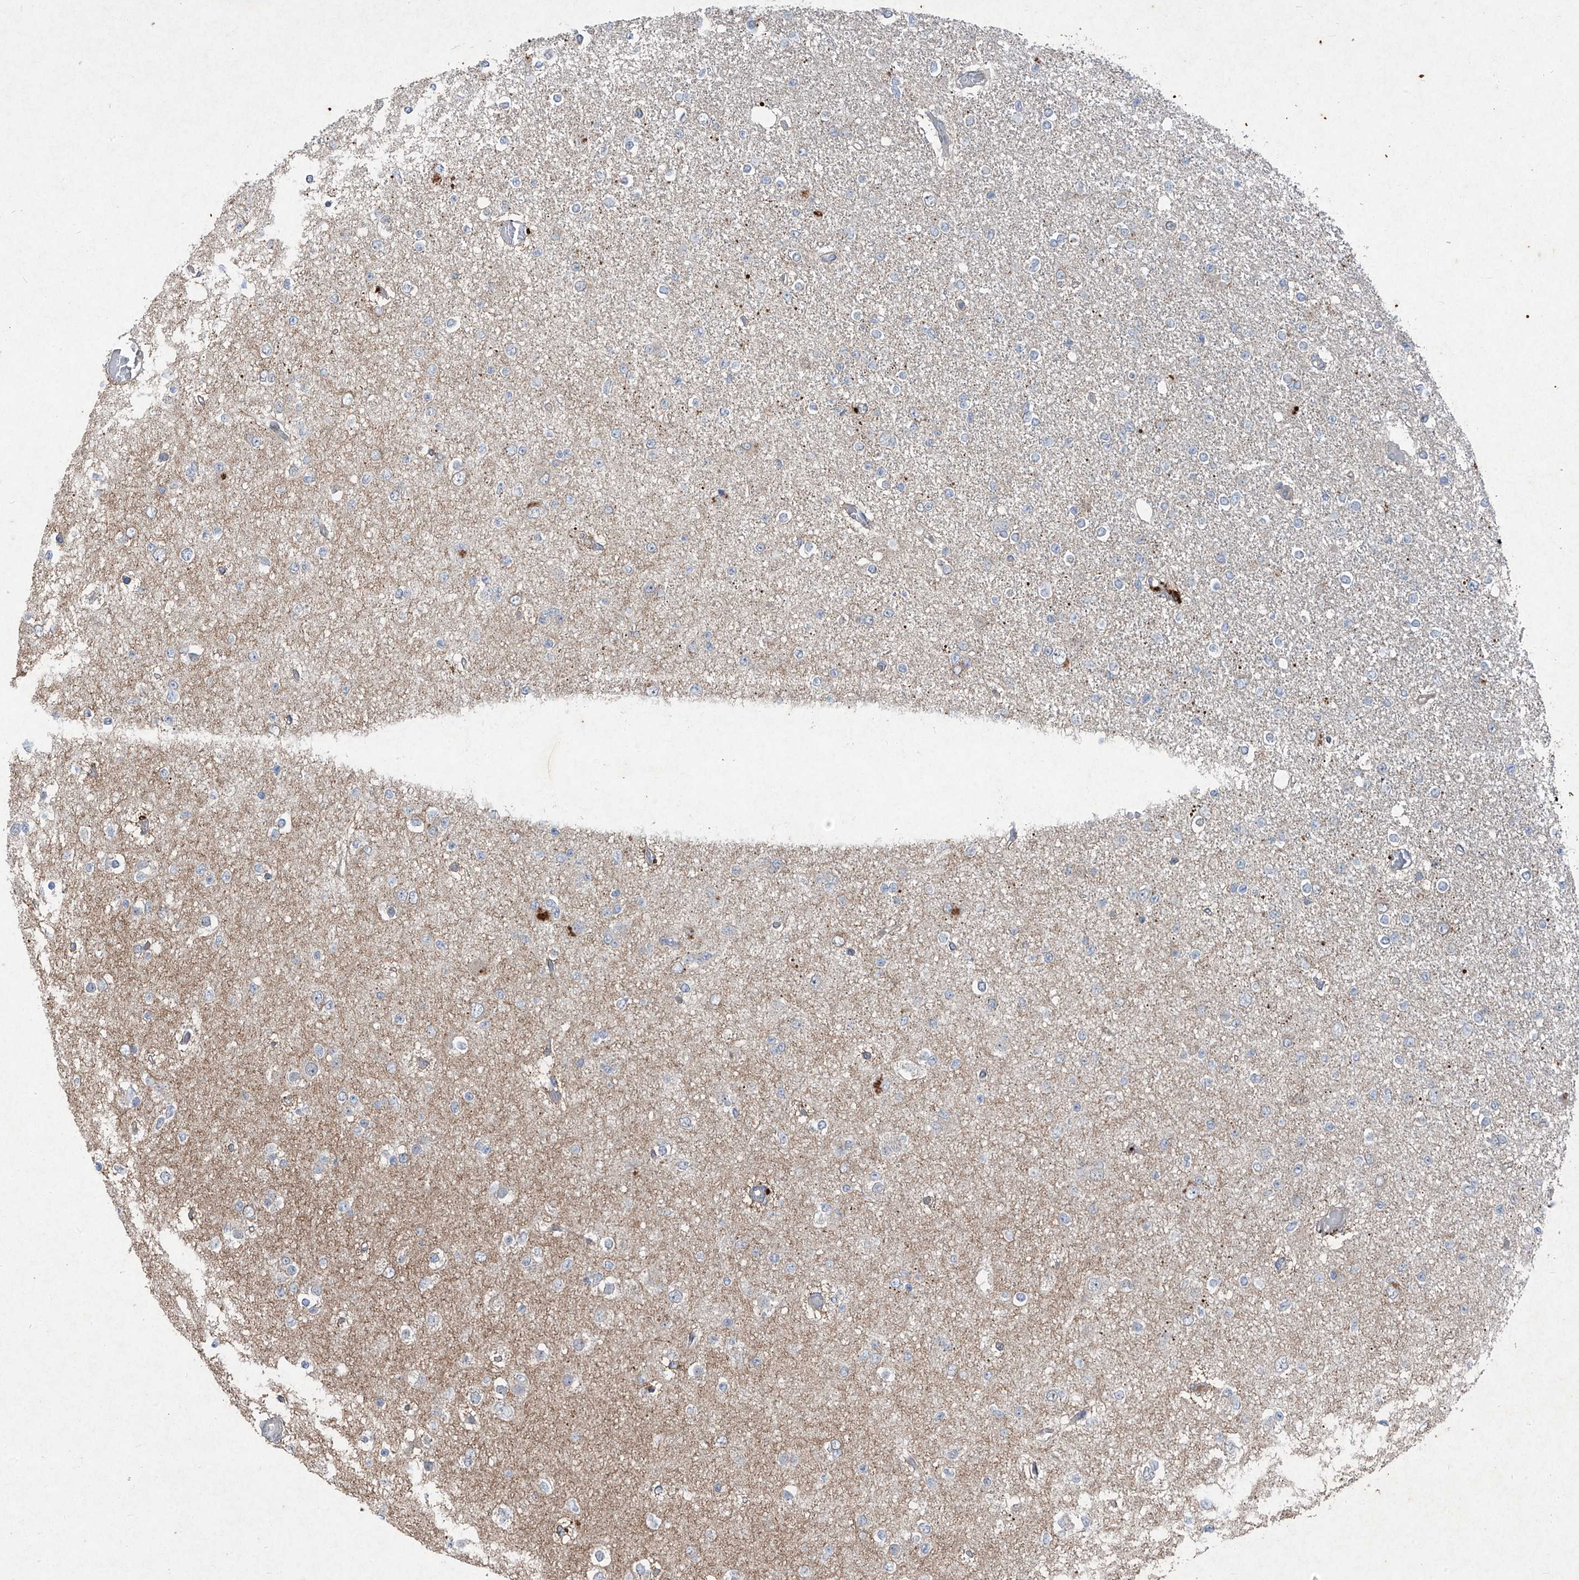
{"staining": {"intensity": "negative", "quantity": "none", "location": "none"}, "tissue": "glioma", "cell_type": "Tumor cells", "image_type": "cancer", "snomed": [{"axis": "morphology", "description": "Glioma, malignant, Low grade"}, {"axis": "topography", "description": "Brain"}], "caption": "Tumor cells are negative for protein expression in human malignant glioma (low-grade). Nuclei are stained in blue.", "gene": "FOXRED2", "patient": {"sex": "female", "age": 22}}